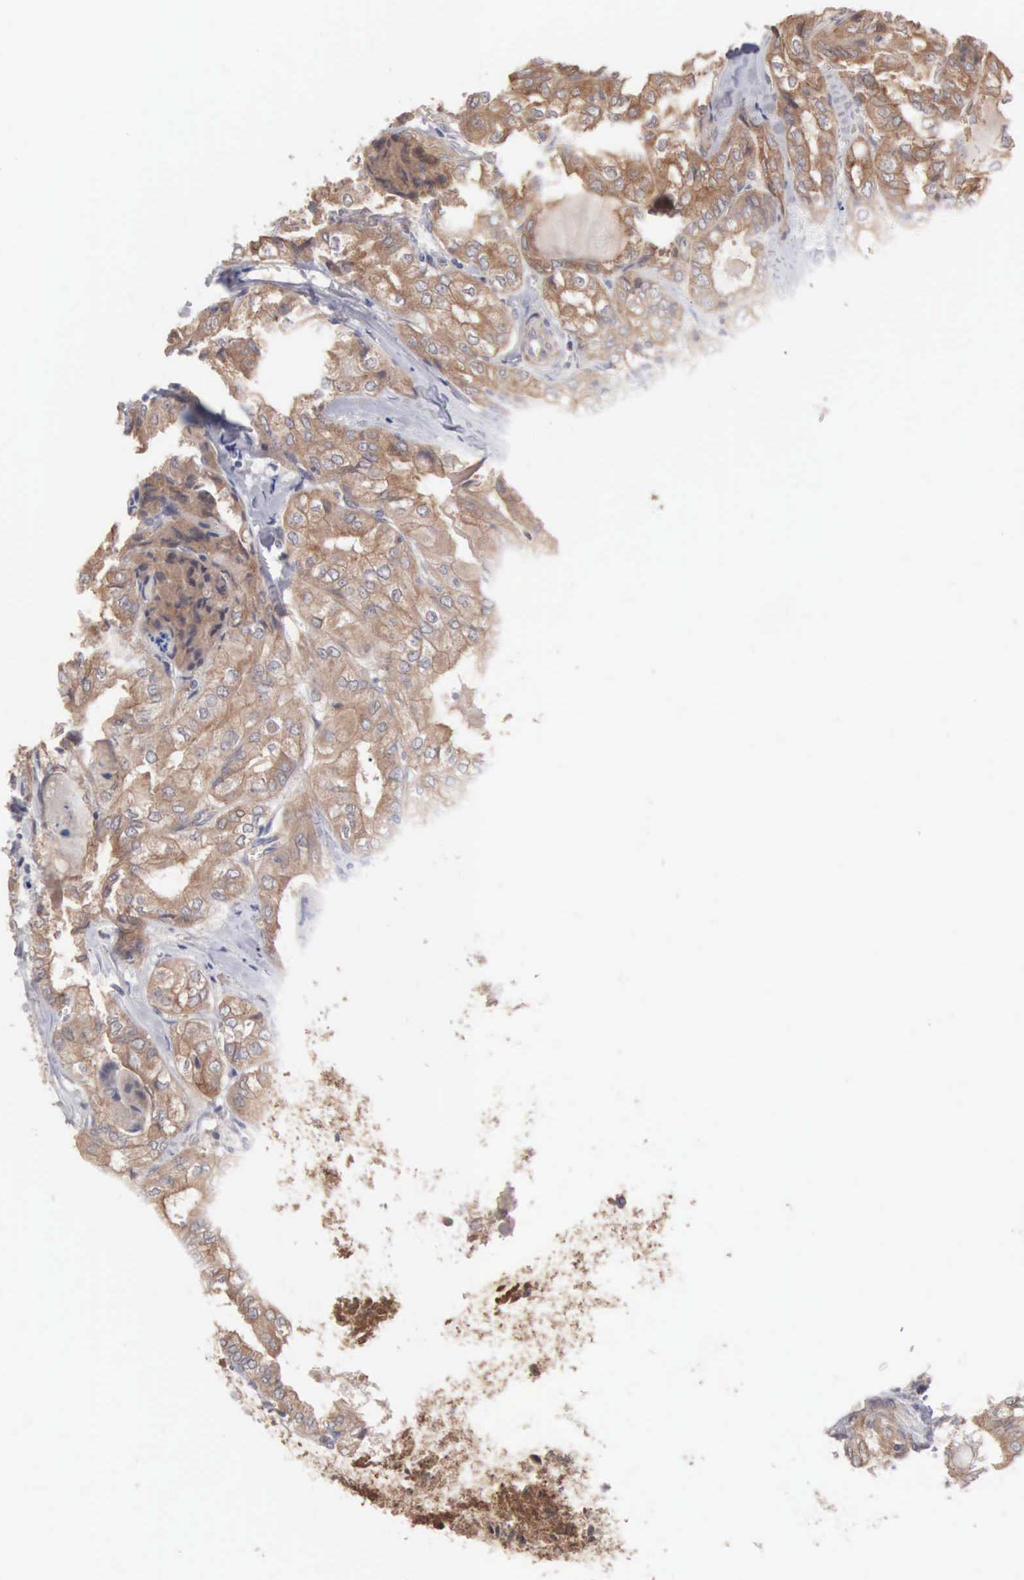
{"staining": {"intensity": "moderate", "quantity": ">75%", "location": "cytoplasmic/membranous"}, "tissue": "thyroid cancer", "cell_type": "Tumor cells", "image_type": "cancer", "snomed": [{"axis": "morphology", "description": "Papillary adenocarcinoma, NOS"}, {"axis": "topography", "description": "Thyroid gland"}], "caption": "This is a histology image of immunohistochemistry staining of papillary adenocarcinoma (thyroid), which shows moderate expression in the cytoplasmic/membranous of tumor cells.", "gene": "INF2", "patient": {"sex": "female", "age": 71}}